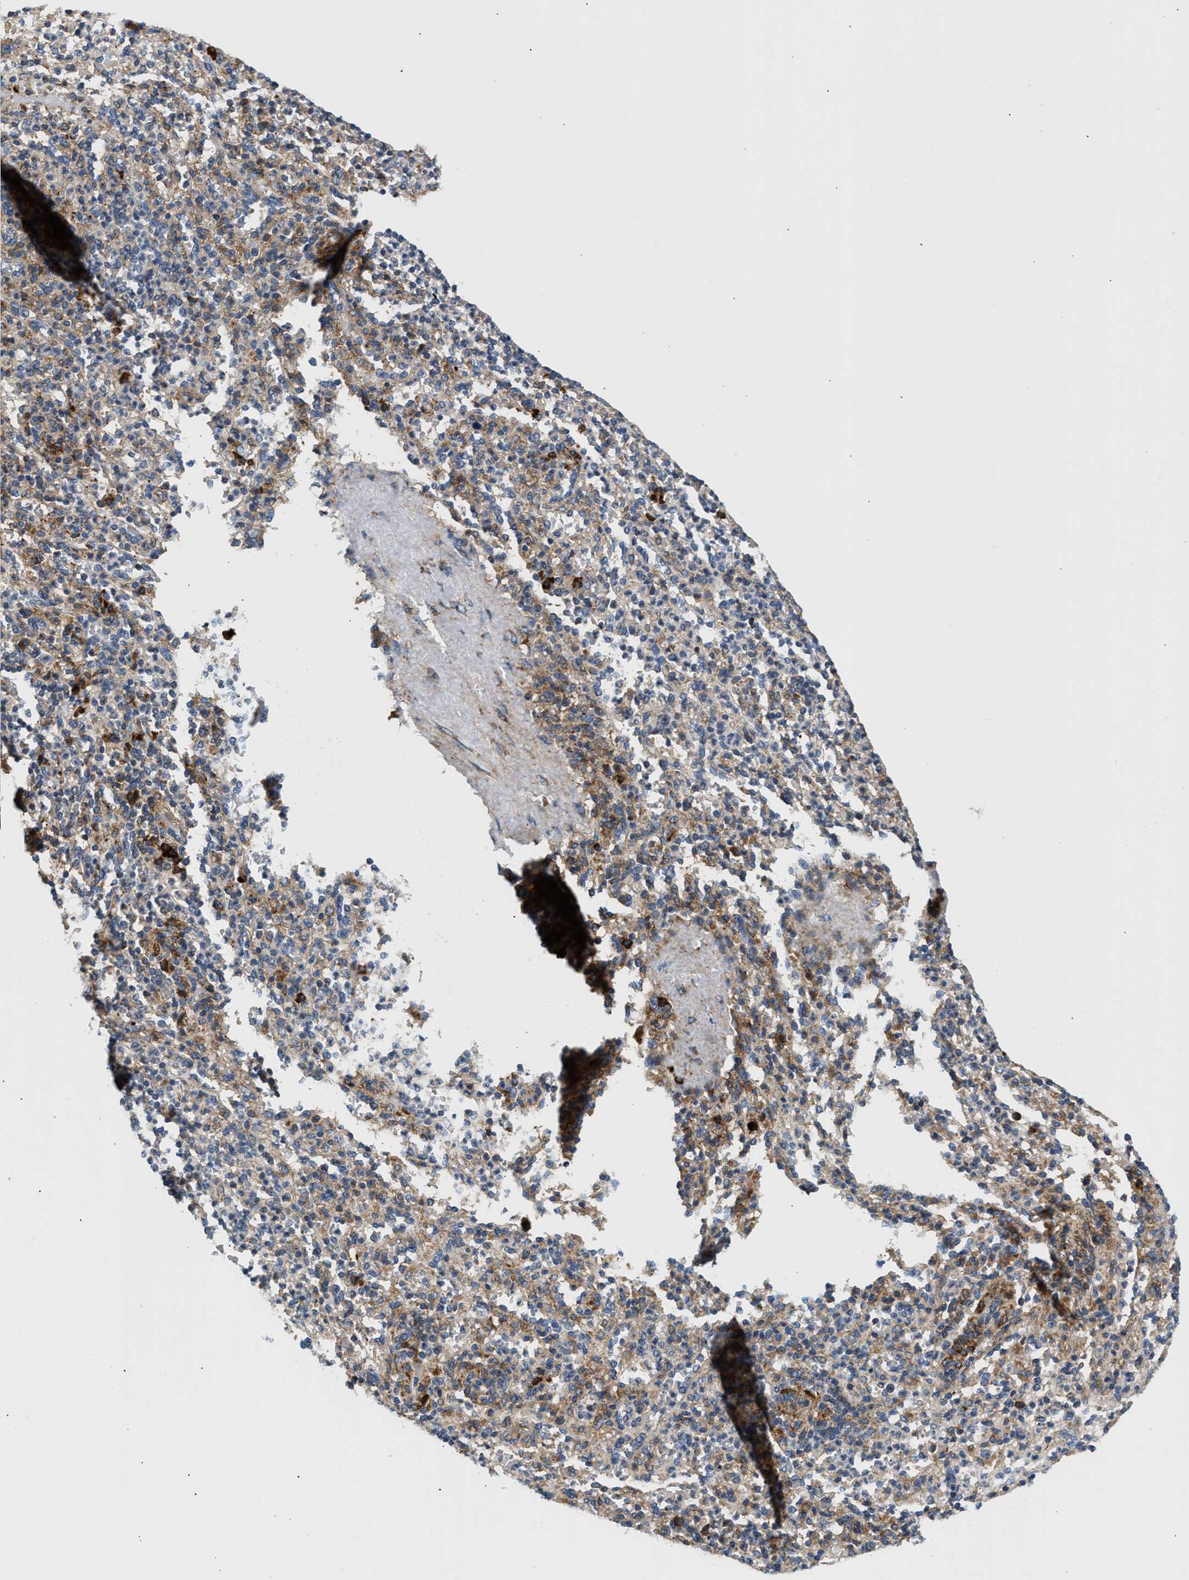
{"staining": {"intensity": "weak", "quantity": "25%-75%", "location": "cytoplasmic/membranous"}, "tissue": "spleen", "cell_type": "Cells in red pulp", "image_type": "normal", "snomed": [{"axis": "morphology", "description": "Normal tissue, NOS"}, {"axis": "topography", "description": "Spleen"}], "caption": "IHC (DAB (3,3'-diaminobenzidine)) staining of normal human spleen displays weak cytoplasmic/membranous protein positivity in about 25%-75% of cells in red pulp.", "gene": "AMZ1", "patient": {"sex": "male", "age": 36}}